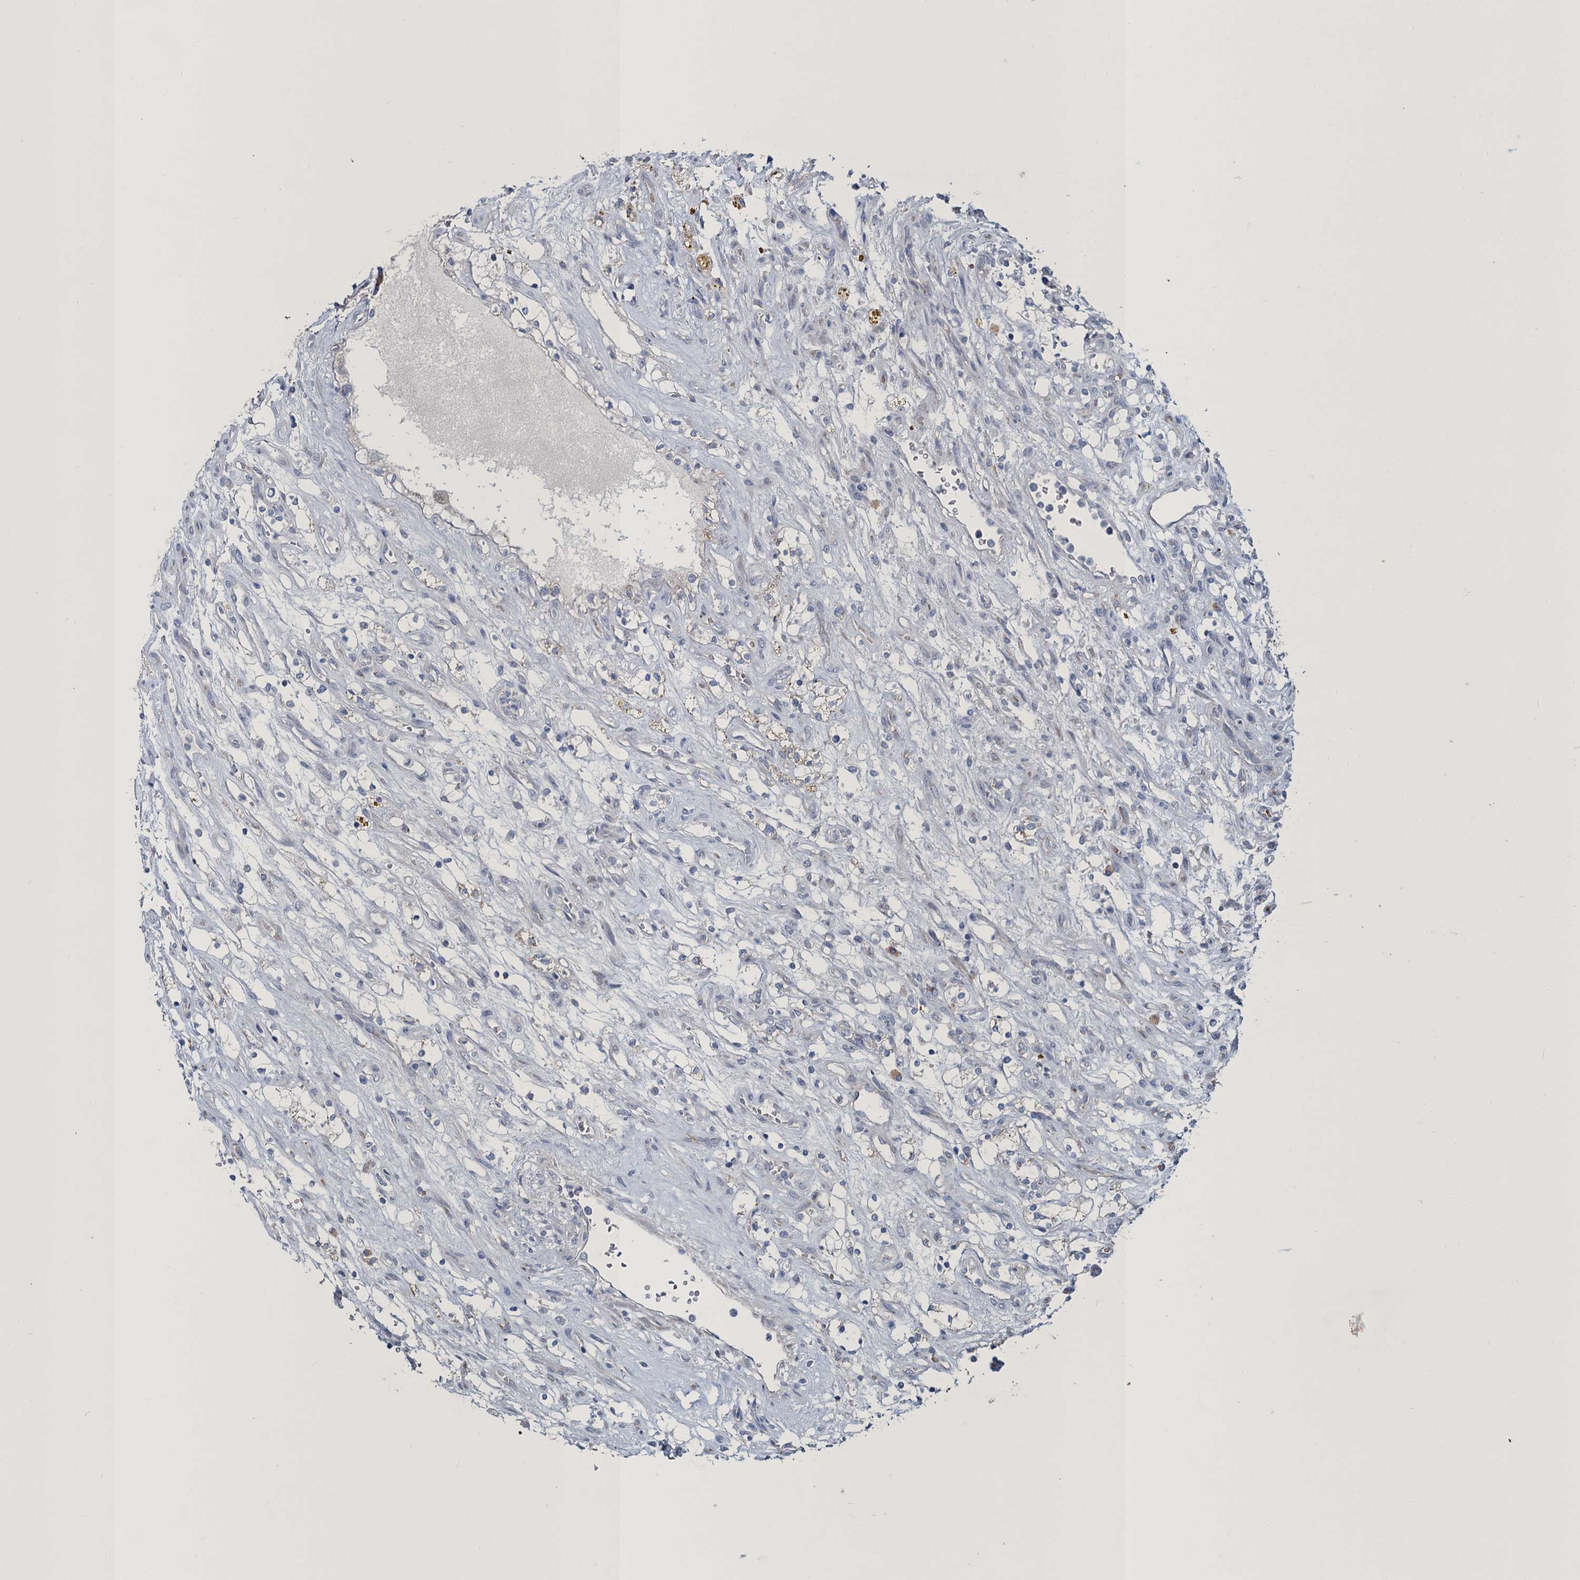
{"staining": {"intensity": "negative", "quantity": "none", "location": "none"}, "tissue": "renal cancer", "cell_type": "Tumor cells", "image_type": "cancer", "snomed": [{"axis": "morphology", "description": "Adenocarcinoma, NOS"}, {"axis": "topography", "description": "Kidney"}], "caption": "This is a histopathology image of immunohistochemistry staining of renal adenocarcinoma, which shows no positivity in tumor cells.", "gene": "ATOSA", "patient": {"sex": "female", "age": 69}}